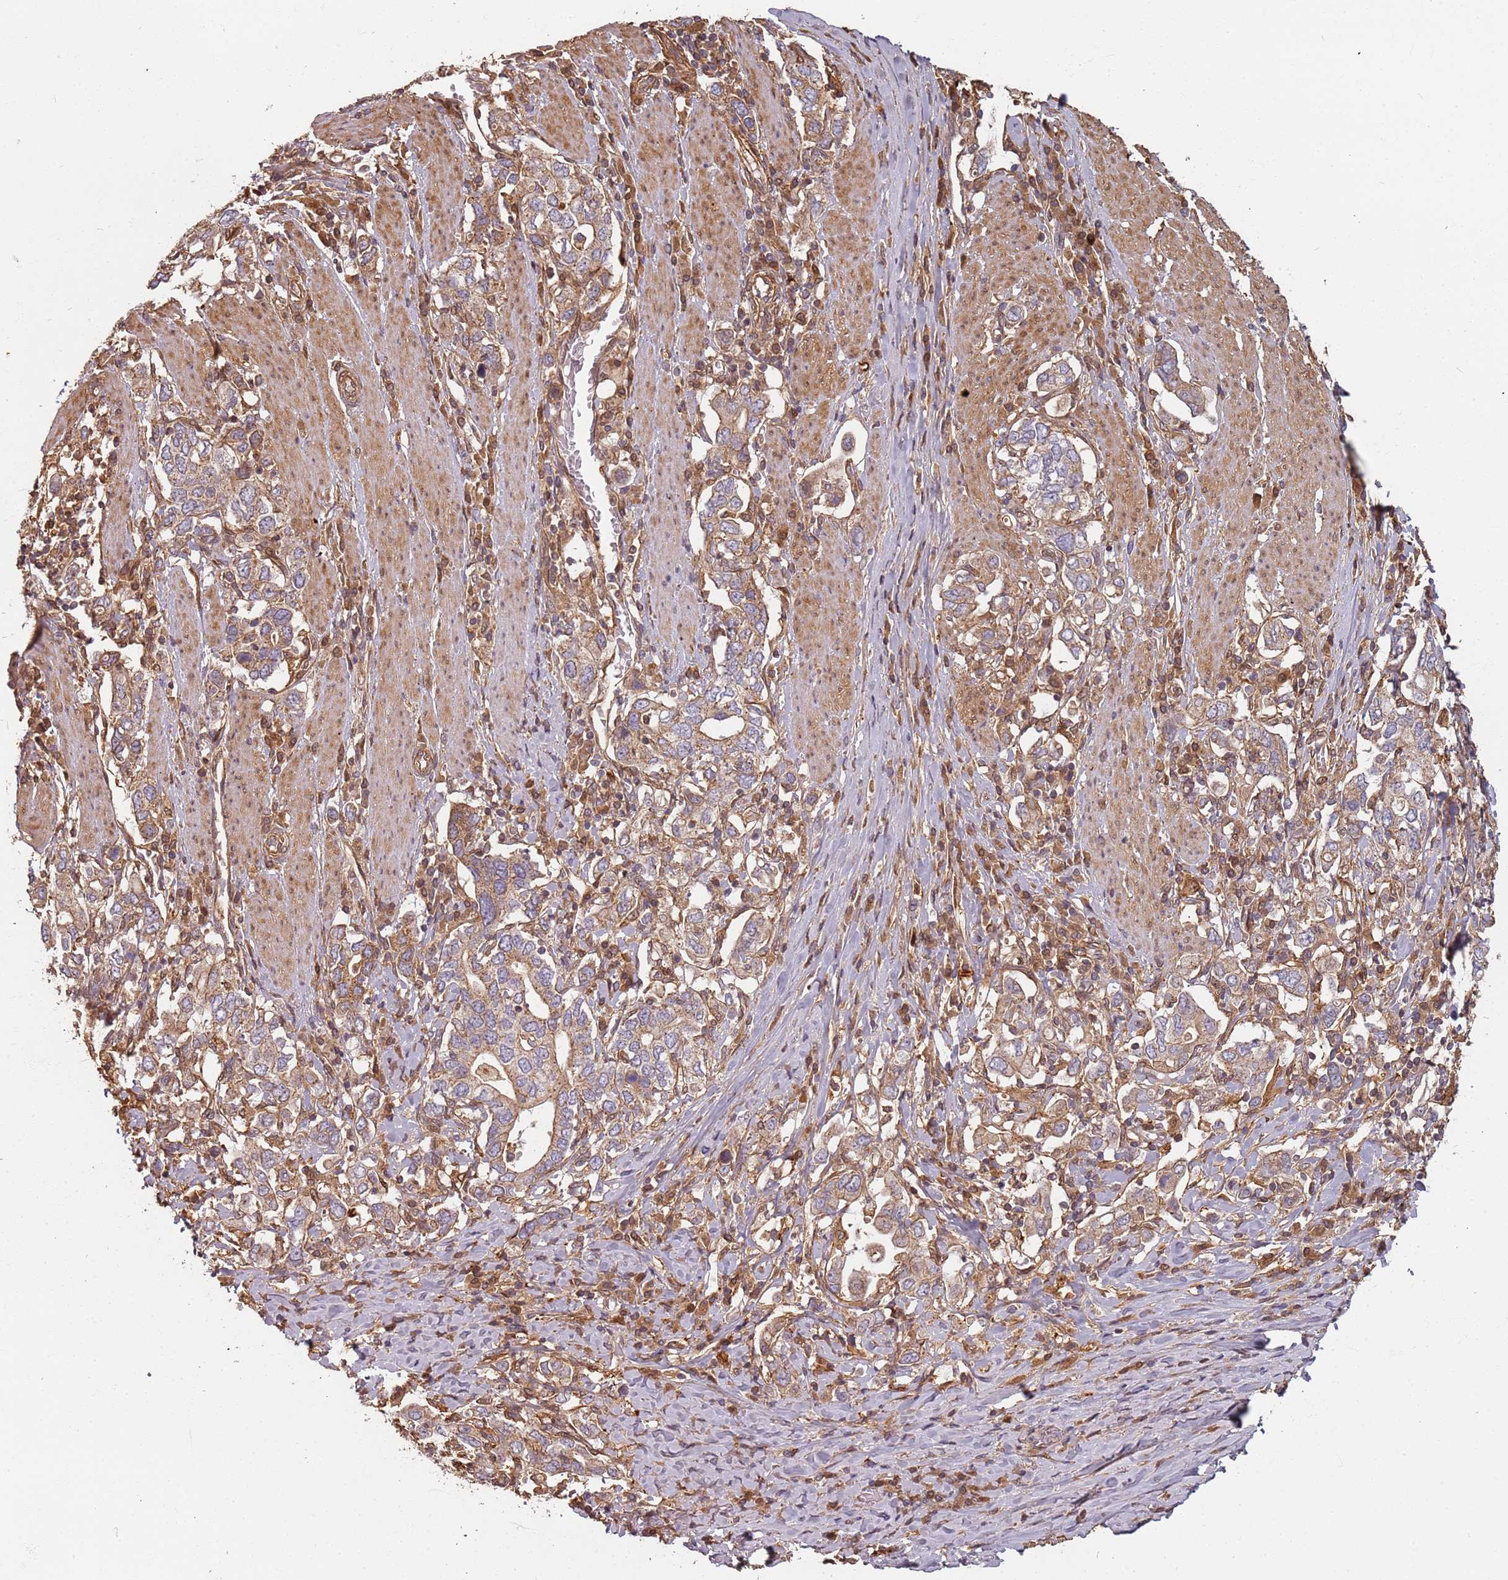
{"staining": {"intensity": "weak", "quantity": ">75%", "location": "cytoplasmic/membranous"}, "tissue": "stomach cancer", "cell_type": "Tumor cells", "image_type": "cancer", "snomed": [{"axis": "morphology", "description": "Adenocarcinoma, NOS"}, {"axis": "topography", "description": "Stomach, upper"}, {"axis": "topography", "description": "Stomach"}], "caption": "Stomach cancer stained with a protein marker shows weak staining in tumor cells.", "gene": "SDCCAG8", "patient": {"sex": "male", "age": 62}}